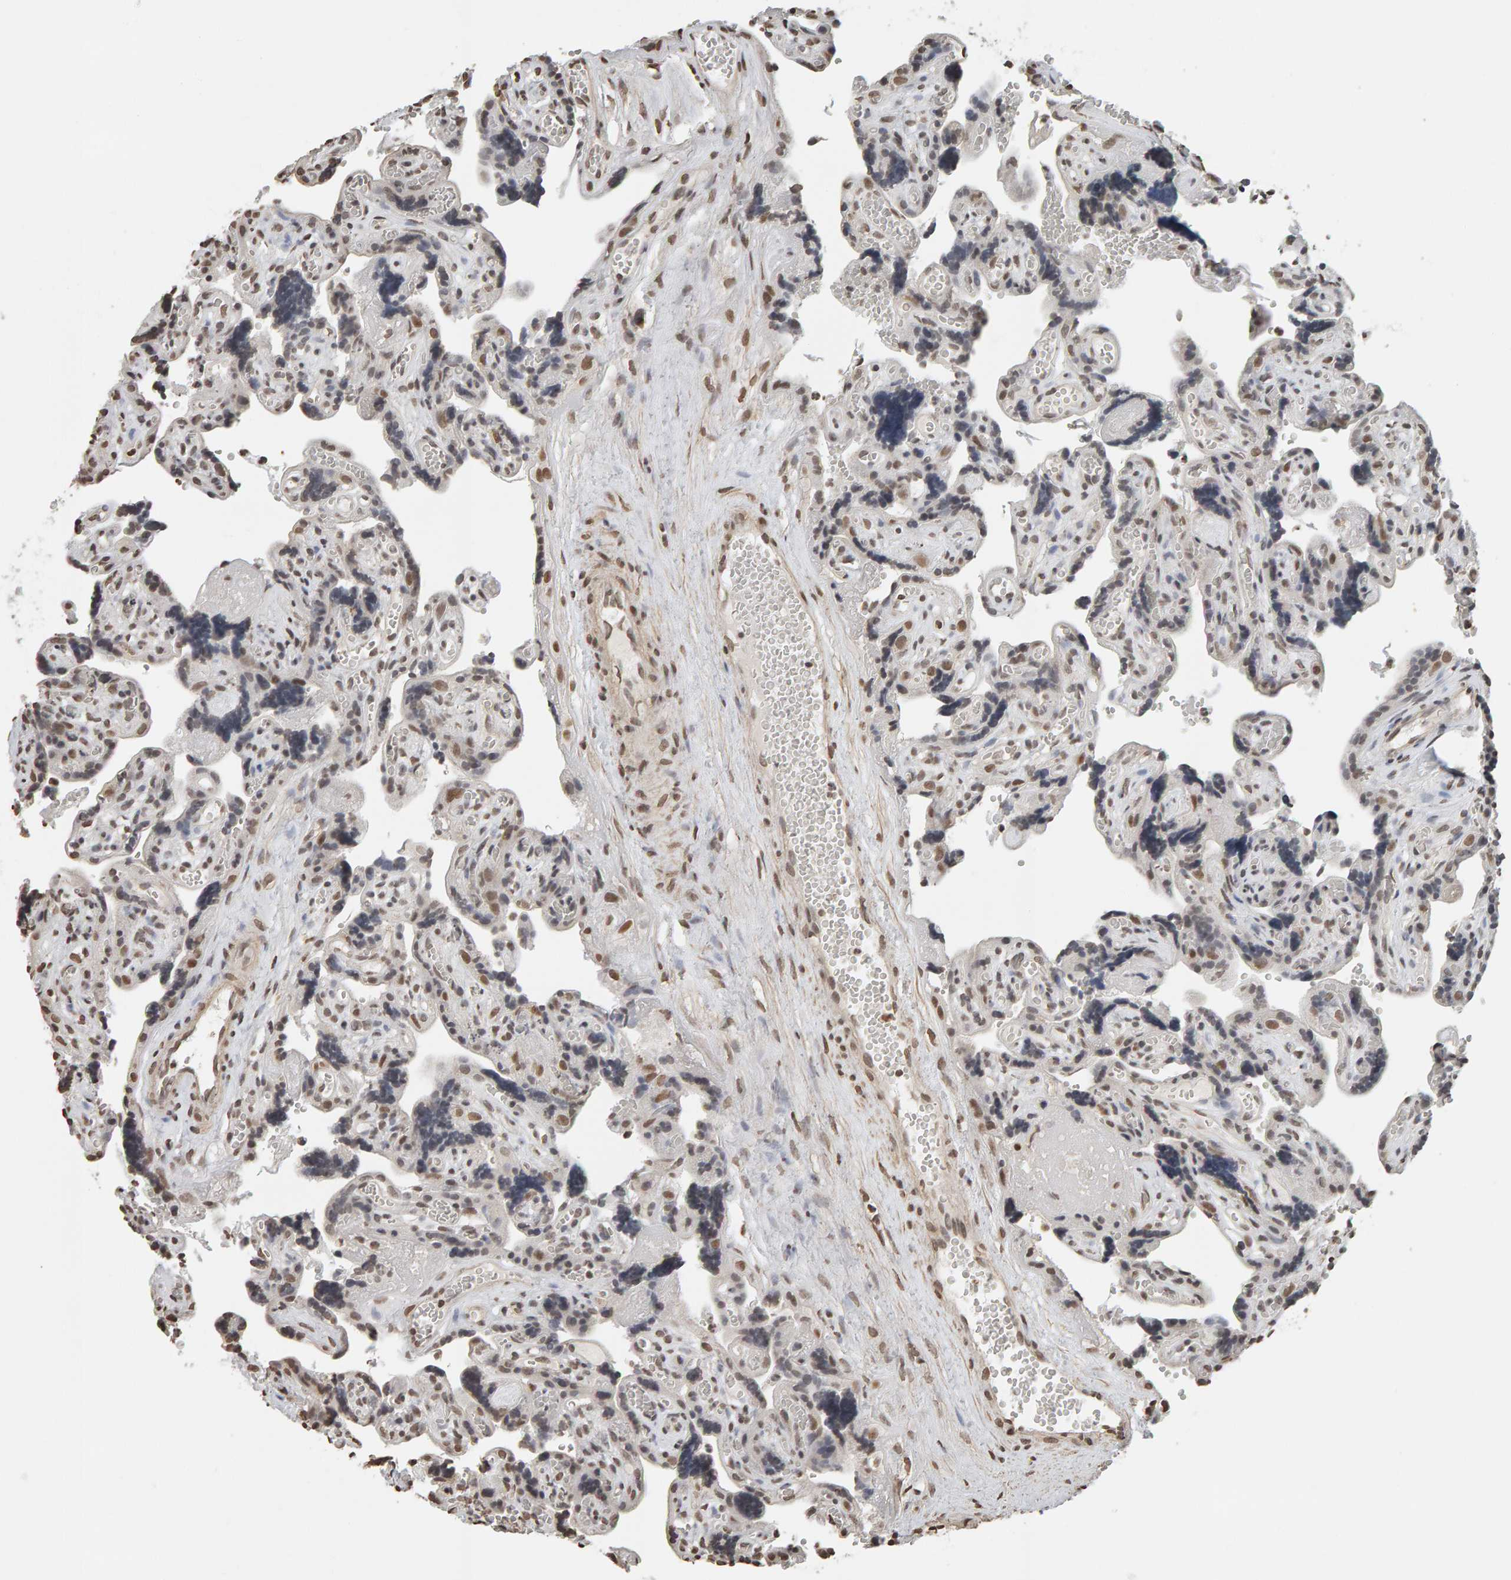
{"staining": {"intensity": "moderate", "quantity": ">75%", "location": "nuclear"}, "tissue": "placenta", "cell_type": "Decidual cells", "image_type": "normal", "snomed": [{"axis": "morphology", "description": "Normal tissue, NOS"}, {"axis": "topography", "description": "Placenta"}], "caption": "Immunohistochemical staining of benign human placenta shows medium levels of moderate nuclear staining in approximately >75% of decidual cells. Nuclei are stained in blue.", "gene": "AFF4", "patient": {"sex": "female", "age": 30}}